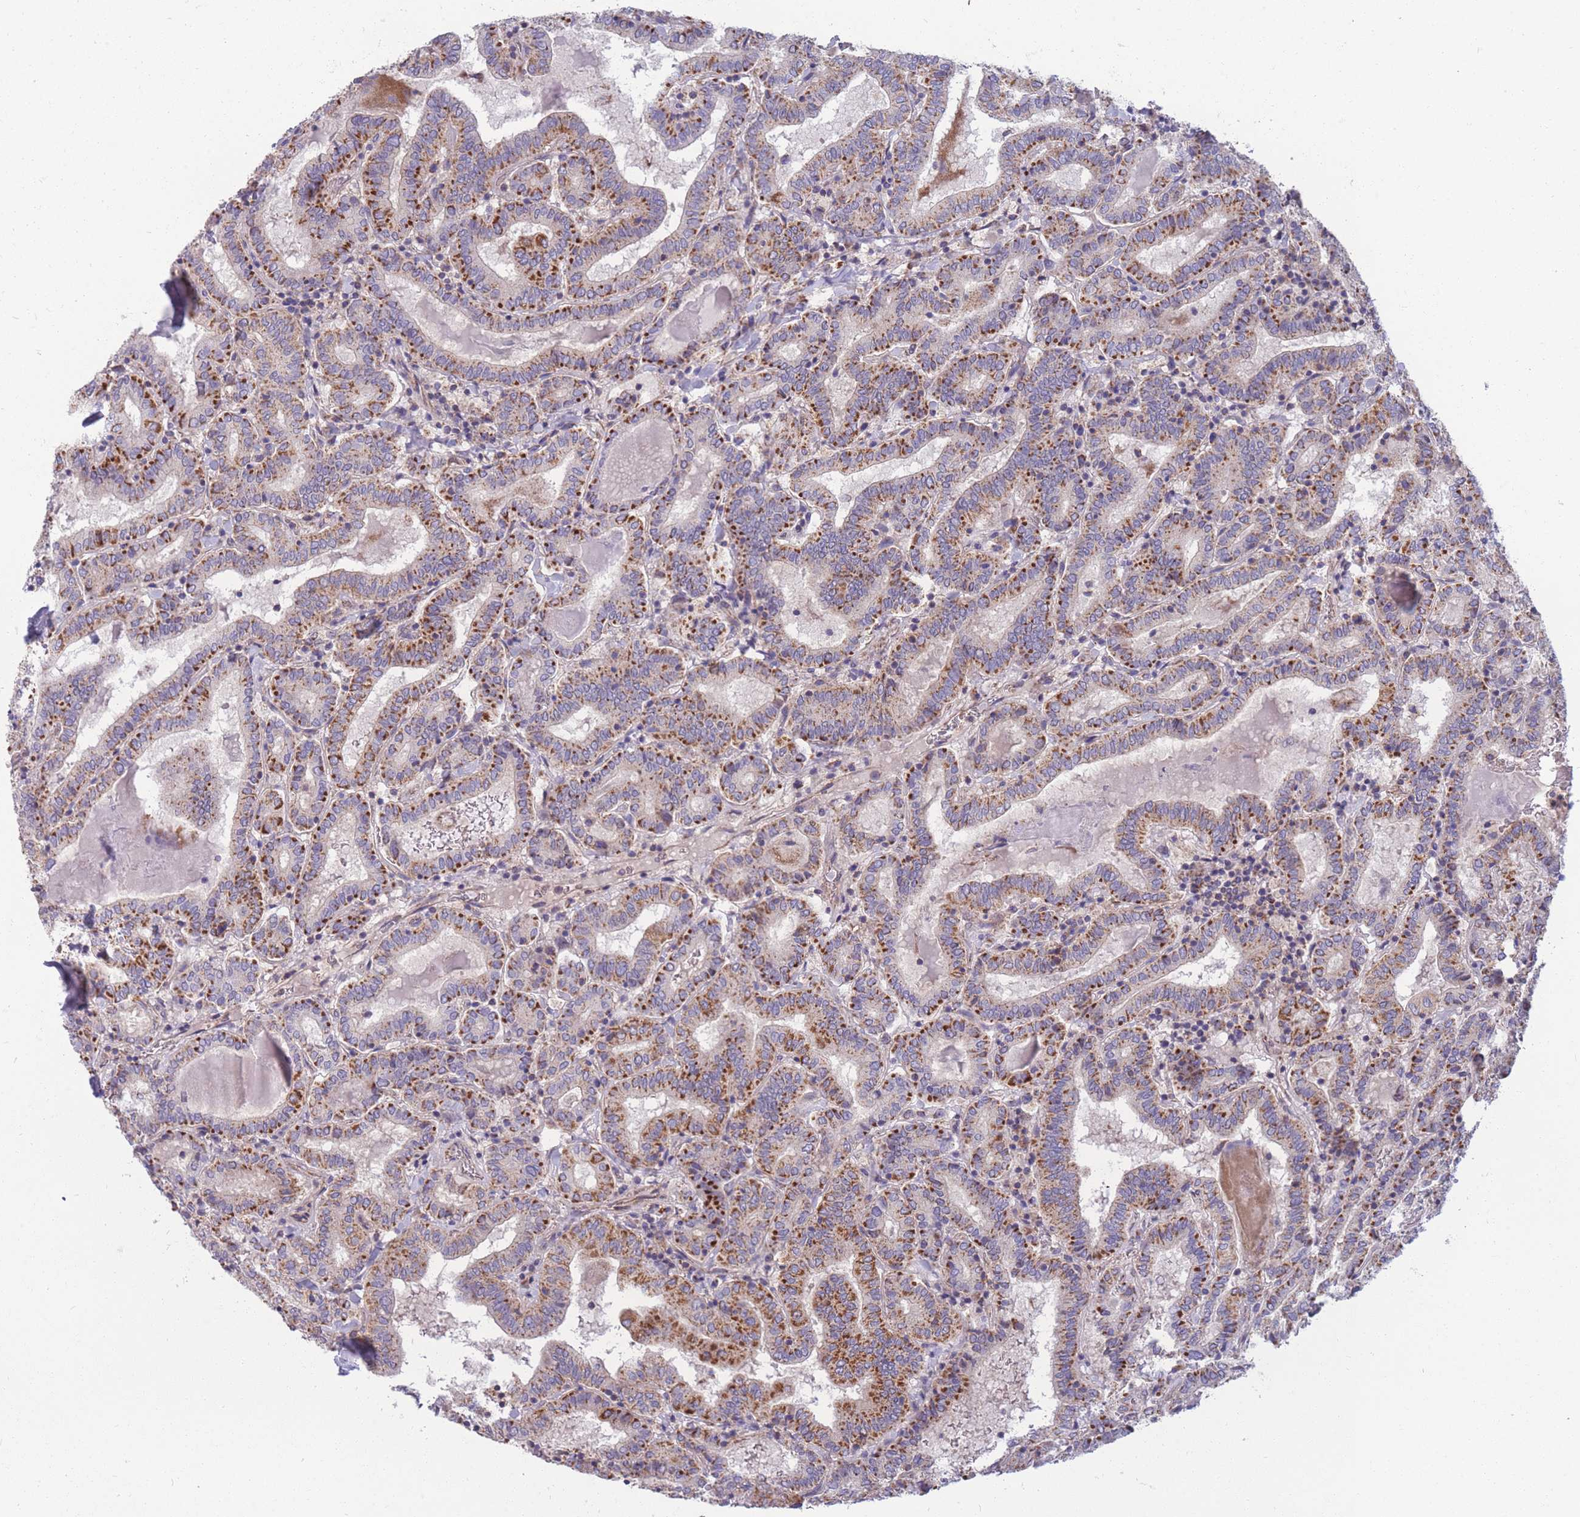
{"staining": {"intensity": "moderate", "quantity": ">75%", "location": "cytoplasmic/membranous"}, "tissue": "thyroid cancer", "cell_type": "Tumor cells", "image_type": "cancer", "snomed": [{"axis": "morphology", "description": "Papillary adenocarcinoma, NOS"}, {"axis": "topography", "description": "Thyroid gland"}], "caption": "Human papillary adenocarcinoma (thyroid) stained for a protein (brown) demonstrates moderate cytoplasmic/membranous positive expression in approximately >75% of tumor cells.", "gene": "MRPS9", "patient": {"sex": "female", "age": 72}}